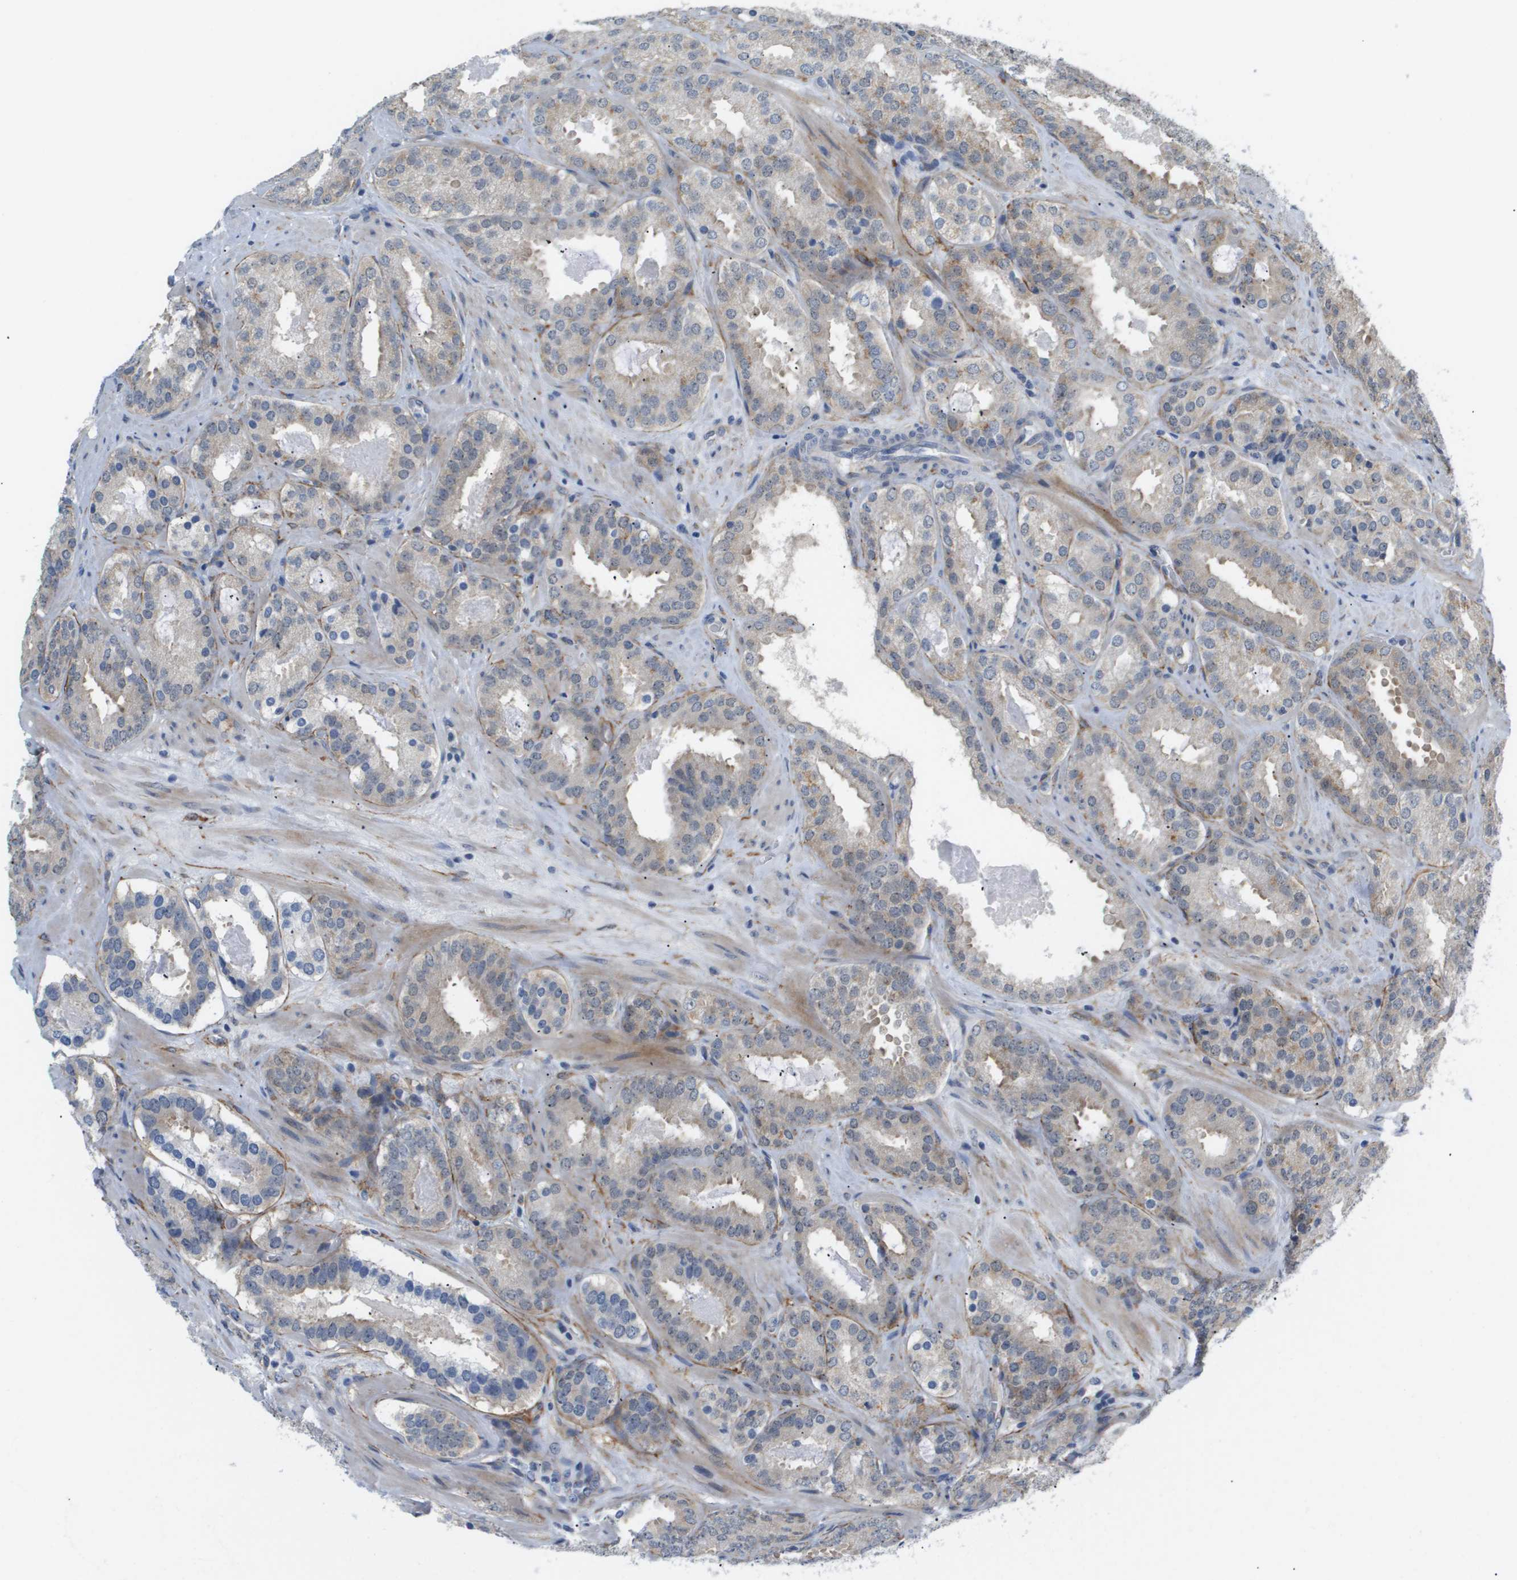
{"staining": {"intensity": "negative", "quantity": "none", "location": "none"}, "tissue": "prostate cancer", "cell_type": "Tumor cells", "image_type": "cancer", "snomed": [{"axis": "morphology", "description": "Adenocarcinoma, Low grade"}, {"axis": "topography", "description": "Prostate"}], "caption": "Immunohistochemical staining of prostate cancer (low-grade adenocarcinoma) reveals no significant staining in tumor cells.", "gene": "OTUD5", "patient": {"sex": "male", "age": 69}}